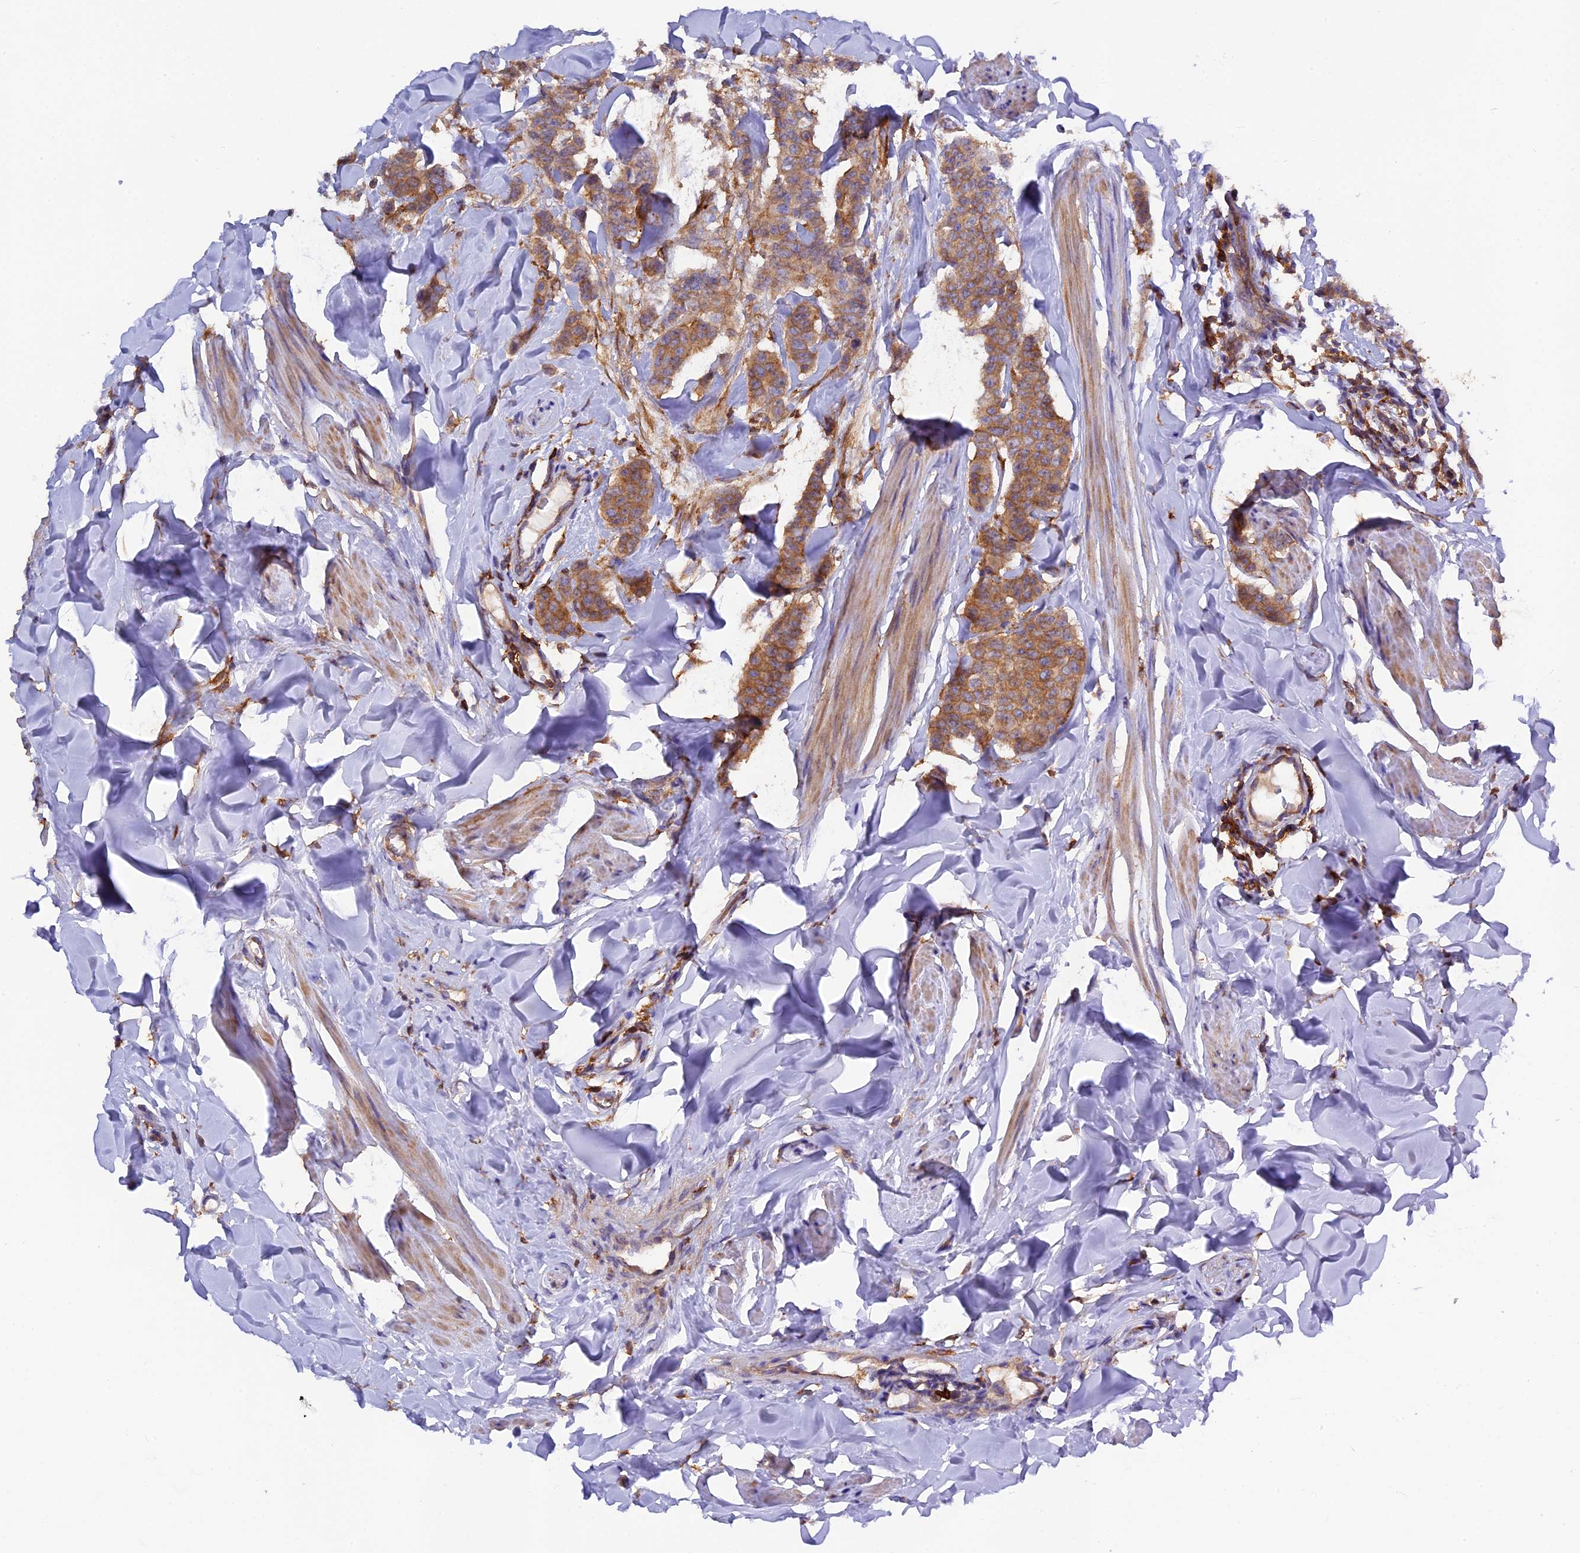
{"staining": {"intensity": "moderate", "quantity": ">75%", "location": "cytoplasmic/membranous"}, "tissue": "breast cancer", "cell_type": "Tumor cells", "image_type": "cancer", "snomed": [{"axis": "morphology", "description": "Duct carcinoma"}, {"axis": "topography", "description": "Breast"}], "caption": "Immunohistochemical staining of human breast cancer (intraductal carcinoma) displays moderate cytoplasmic/membranous protein positivity in about >75% of tumor cells.", "gene": "MYO9B", "patient": {"sex": "female", "age": 40}}